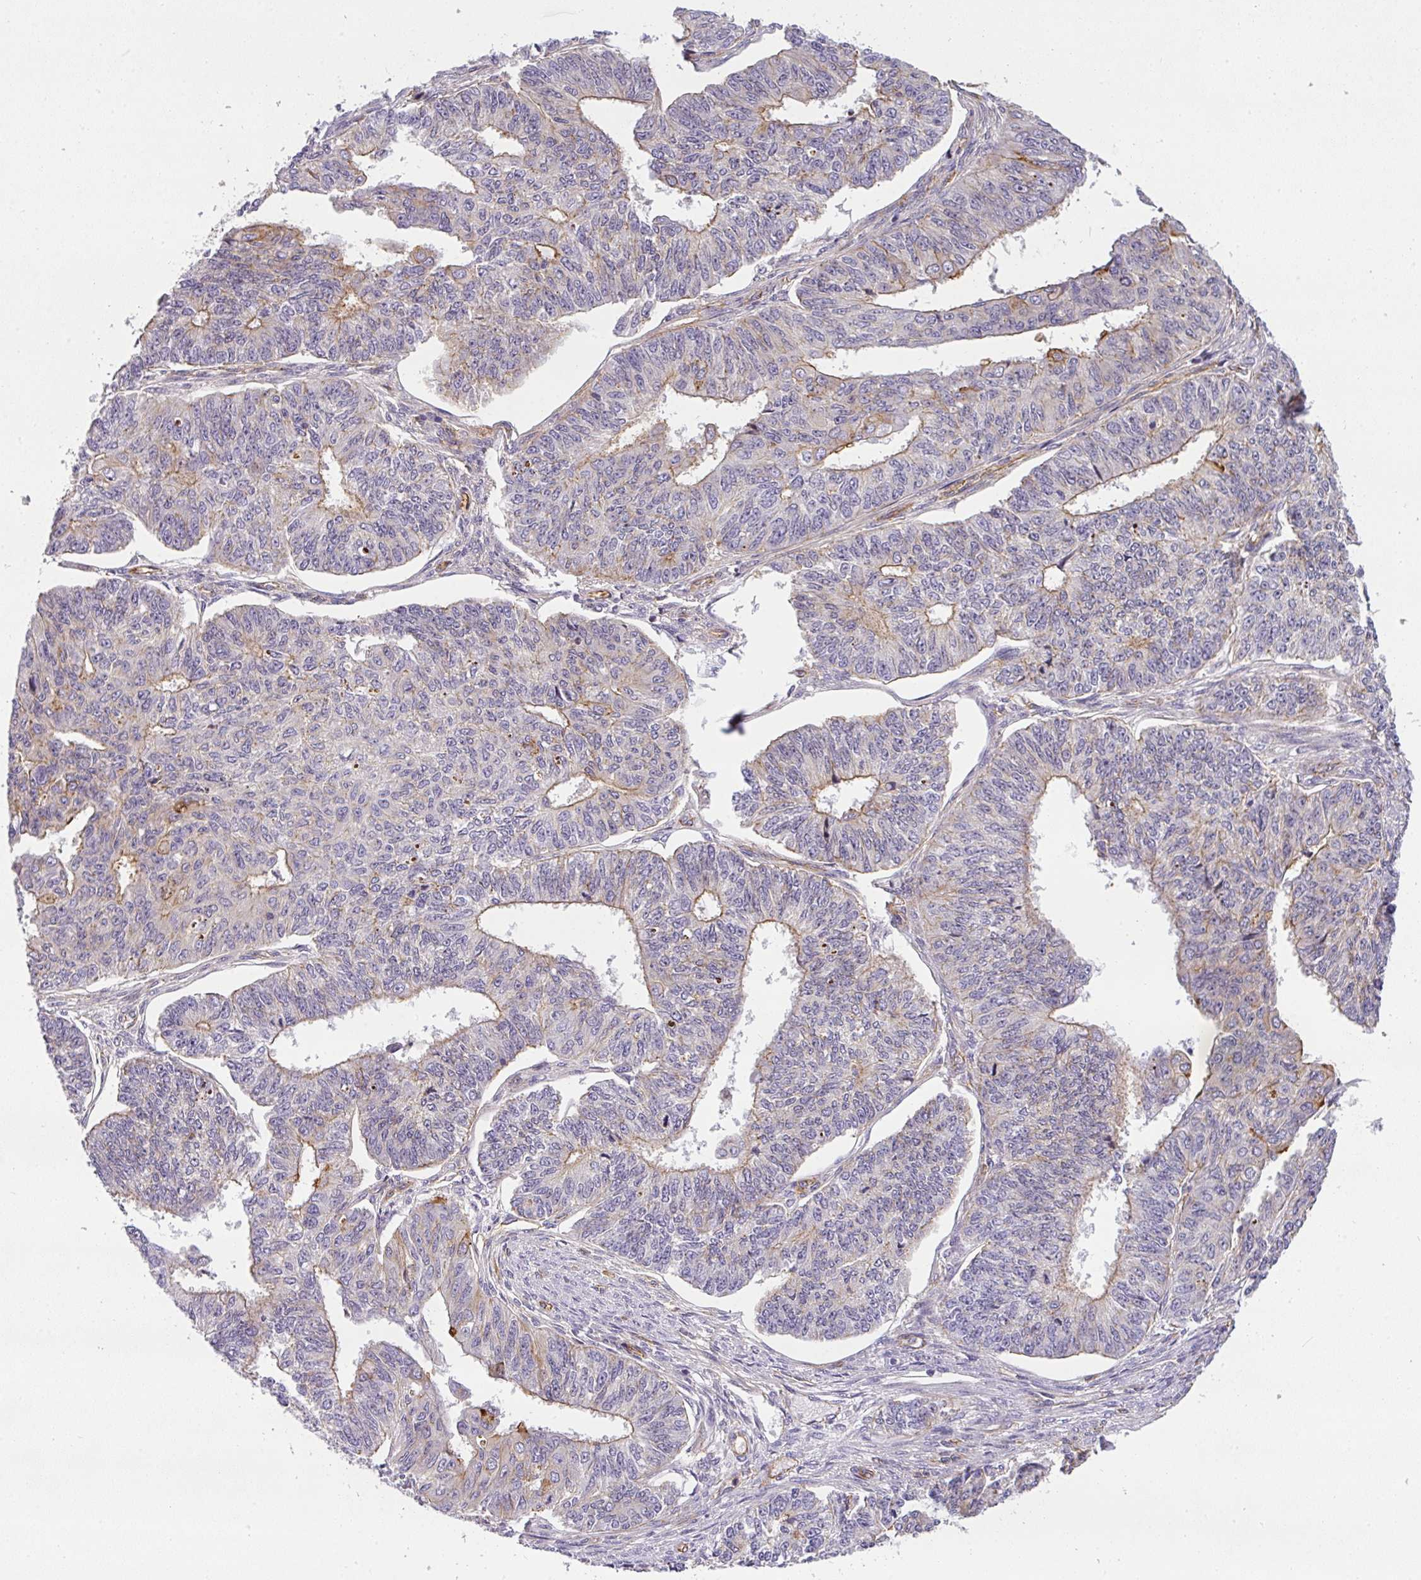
{"staining": {"intensity": "moderate", "quantity": "<25%", "location": "cytoplasmic/membranous"}, "tissue": "endometrial cancer", "cell_type": "Tumor cells", "image_type": "cancer", "snomed": [{"axis": "morphology", "description": "Adenocarcinoma, NOS"}, {"axis": "topography", "description": "Endometrium"}], "caption": "Endometrial cancer (adenocarcinoma) tissue exhibits moderate cytoplasmic/membranous staining in approximately <25% of tumor cells, visualized by immunohistochemistry.", "gene": "OR11H4", "patient": {"sex": "female", "age": 32}}